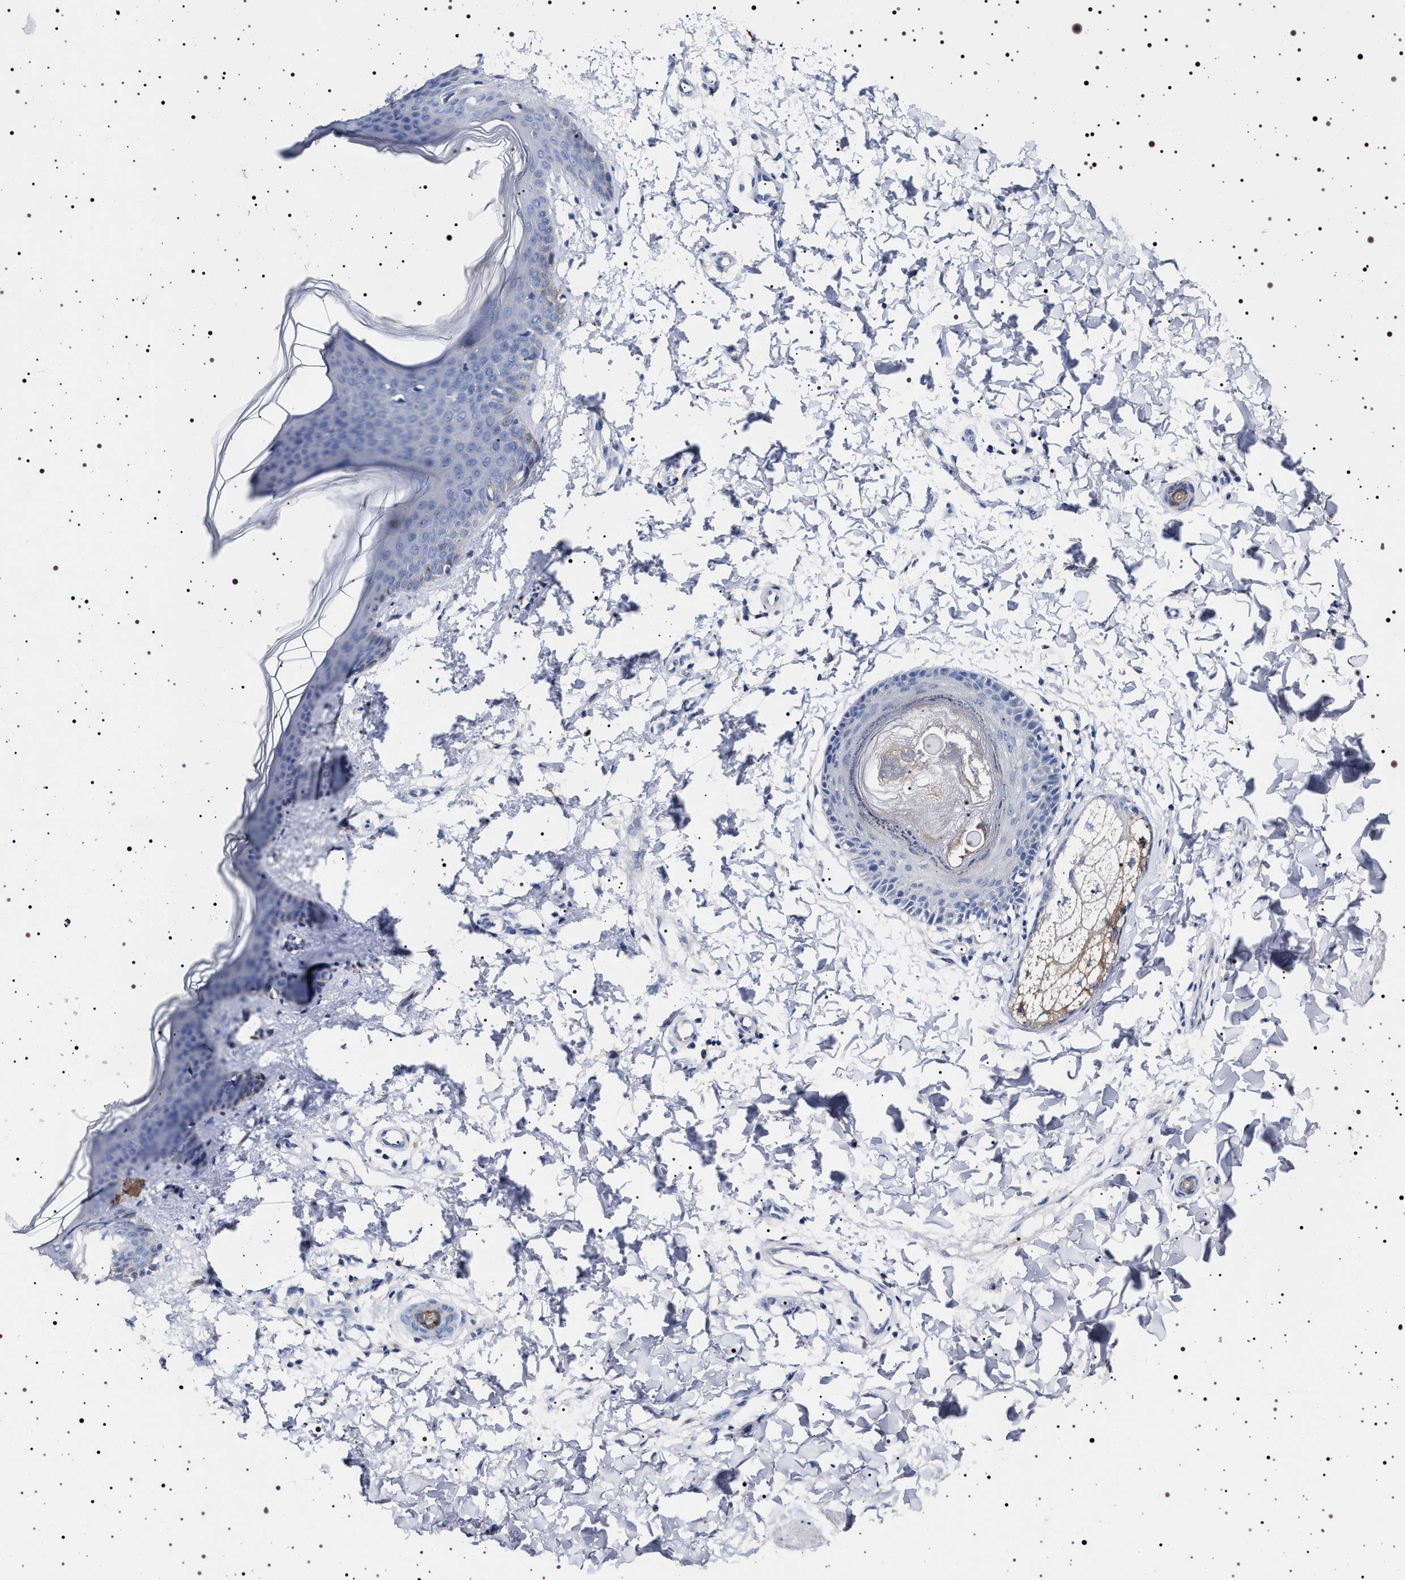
{"staining": {"intensity": "negative", "quantity": "none", "location": "none"}, "tissue": "skin", "cell_type": "Fibroblasts", "image_type": "normal", "snomed": [{"axis": "morphology", "description": "Normal tissue, NOS"}, {"axis": "topography", "description": "Skin"}], "caption": "Protein analysis of benign skin exhibits no significant positivity in fibroblasts. (DAB IHC, high magnification).", "gene": "NAALADL2", "patient": {"sex": "female", "age": 17}}